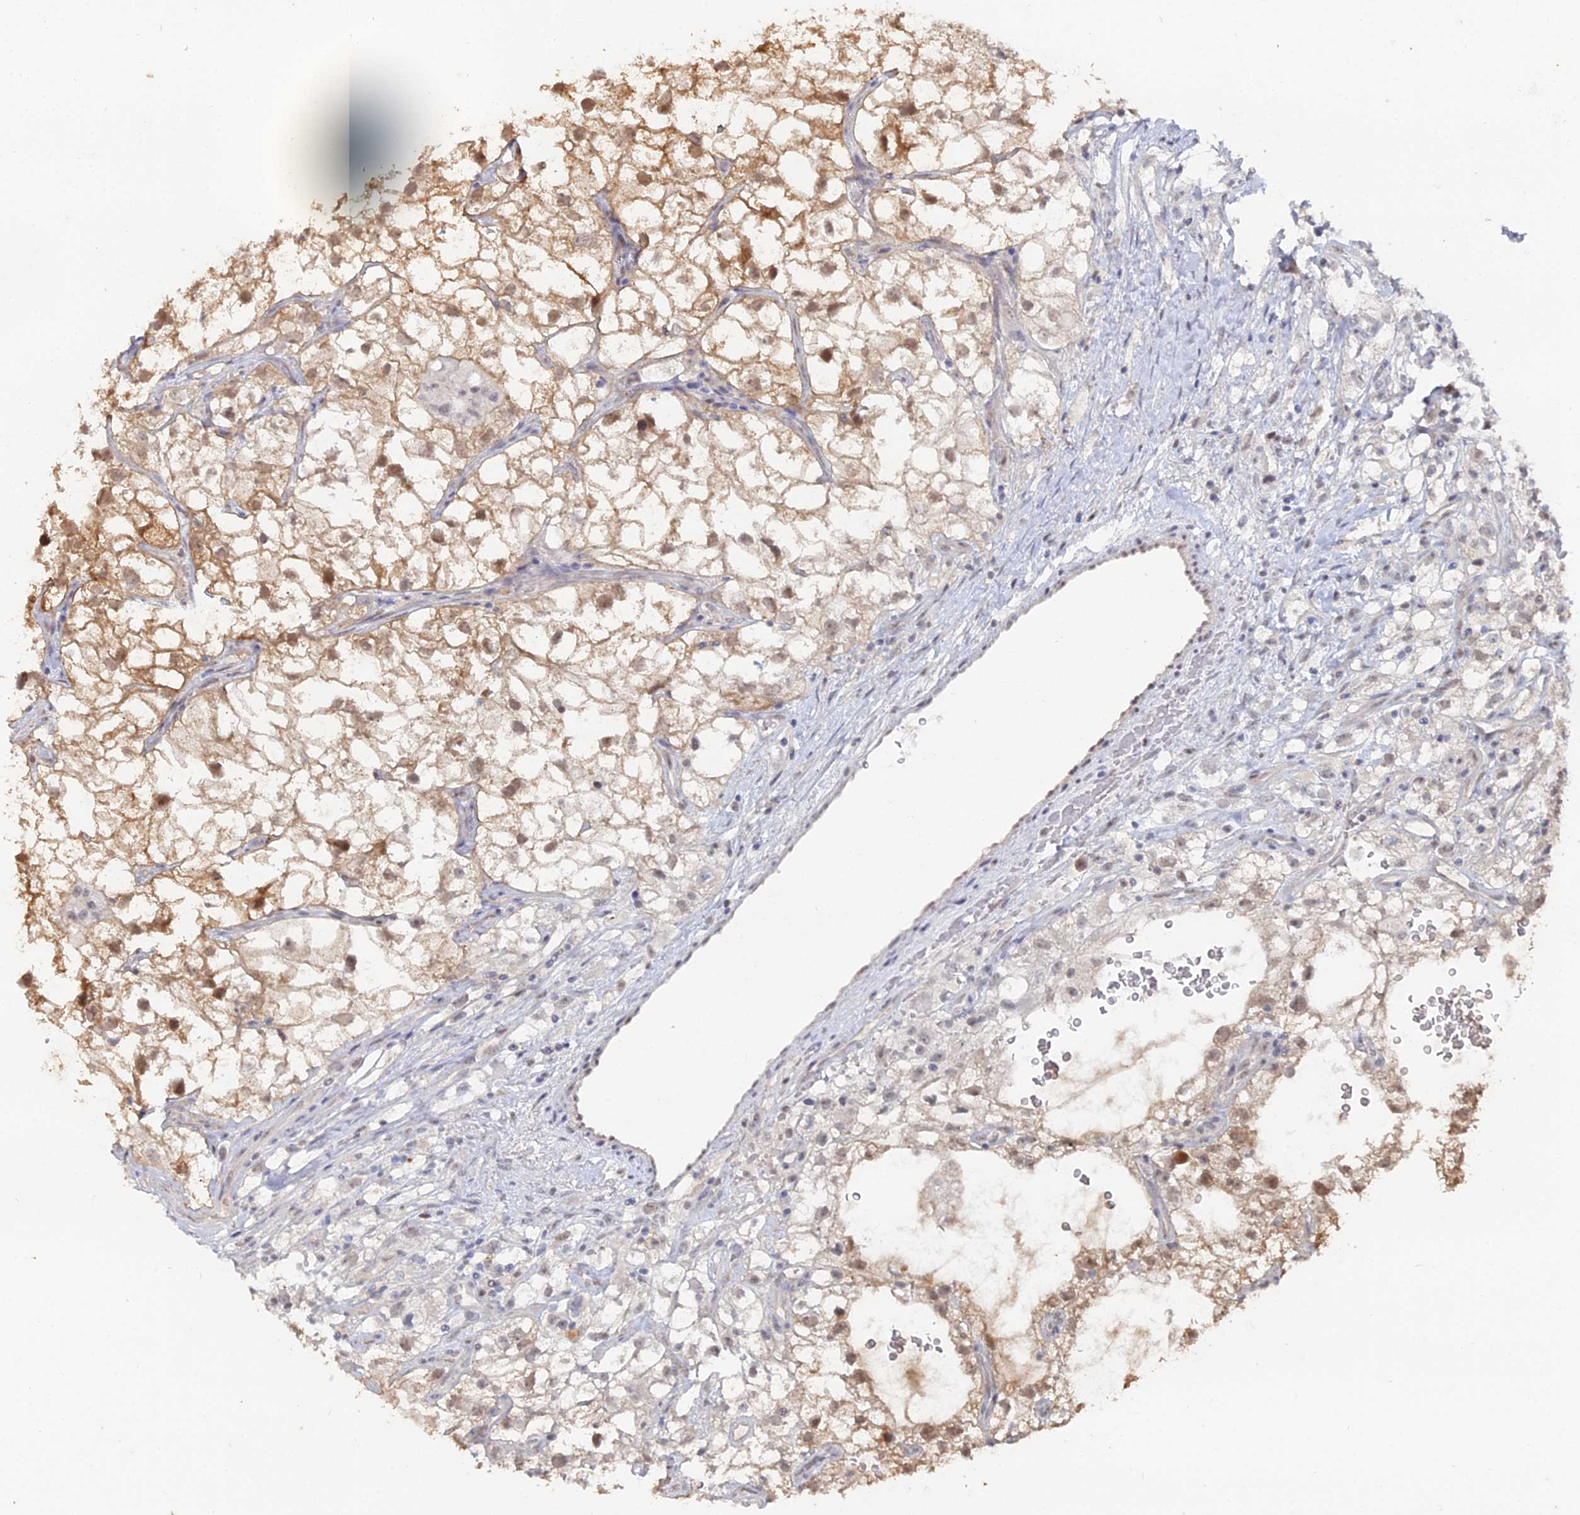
{"staining": {"intensity": "moderate", "quantity": "25%-75%", "location": "cytoplasmic/membranous,nuclear"}, "tissue": "renal cancer", "cell_type": "Tumor cells", "image_type": "cancer", "snomed": [{"axis": "morphology", "description": "Adenocarcinoma, NOS"}, {"axis": "topography", "description": "Kidney"}], "caption": "Immunohistochemistry (IHC) staining of renal cancer (adenocarcinoma), which exhibits medium levels of moderate cytoplasmic/membranous and nuclear staining in about 25%-75% of tumor cells indicating moderate cytoplasmic/membranous and nuclear protein expression. The staining was performed using DAB (3,3'-diaminobenzidine) (brown) for protein detection and nuclei were counterstained in hematoxylin (blue).", "gene": "THAP4", "patient": {"sex": "male", "age": 59}}